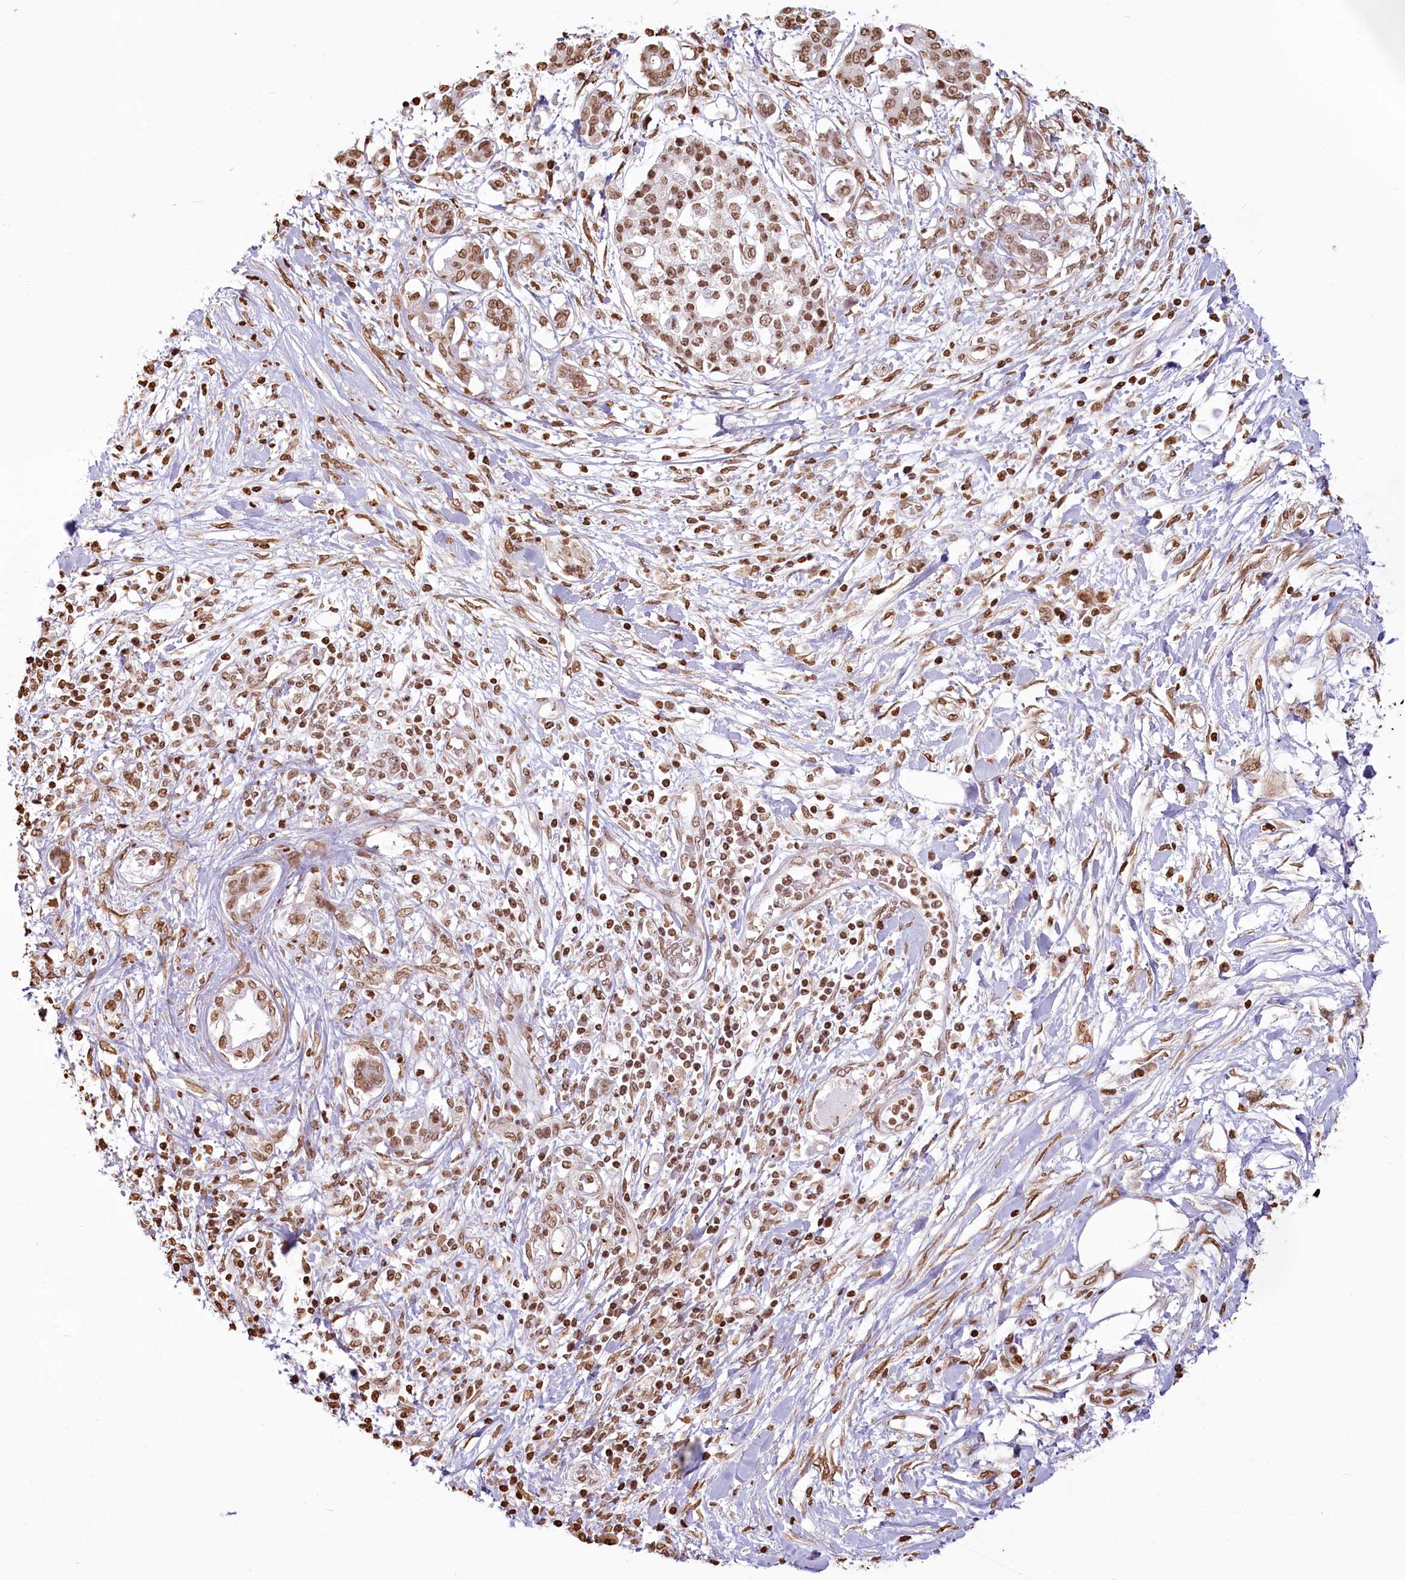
{"staining": {"intensity": "moderate", "quantity": ">75%", "location": "nuclear"}, "tissue": "pancreatic cancer", "cell_type": "Tumor cells", "image_type": "cancer", "snomed": [{"axis": "morphology", "description": "Adenocarcinoma, NOS"}, {"axis": "topography", "description": "Pancreas"}], "caption": "Tumor cells demonstrate moderate nuclear expression in approximately >75% of cells in pancreatic cancer (adenocarcinoma).", "gene": "FAM13A", "patient": {"sex": "female", "age": 56}}